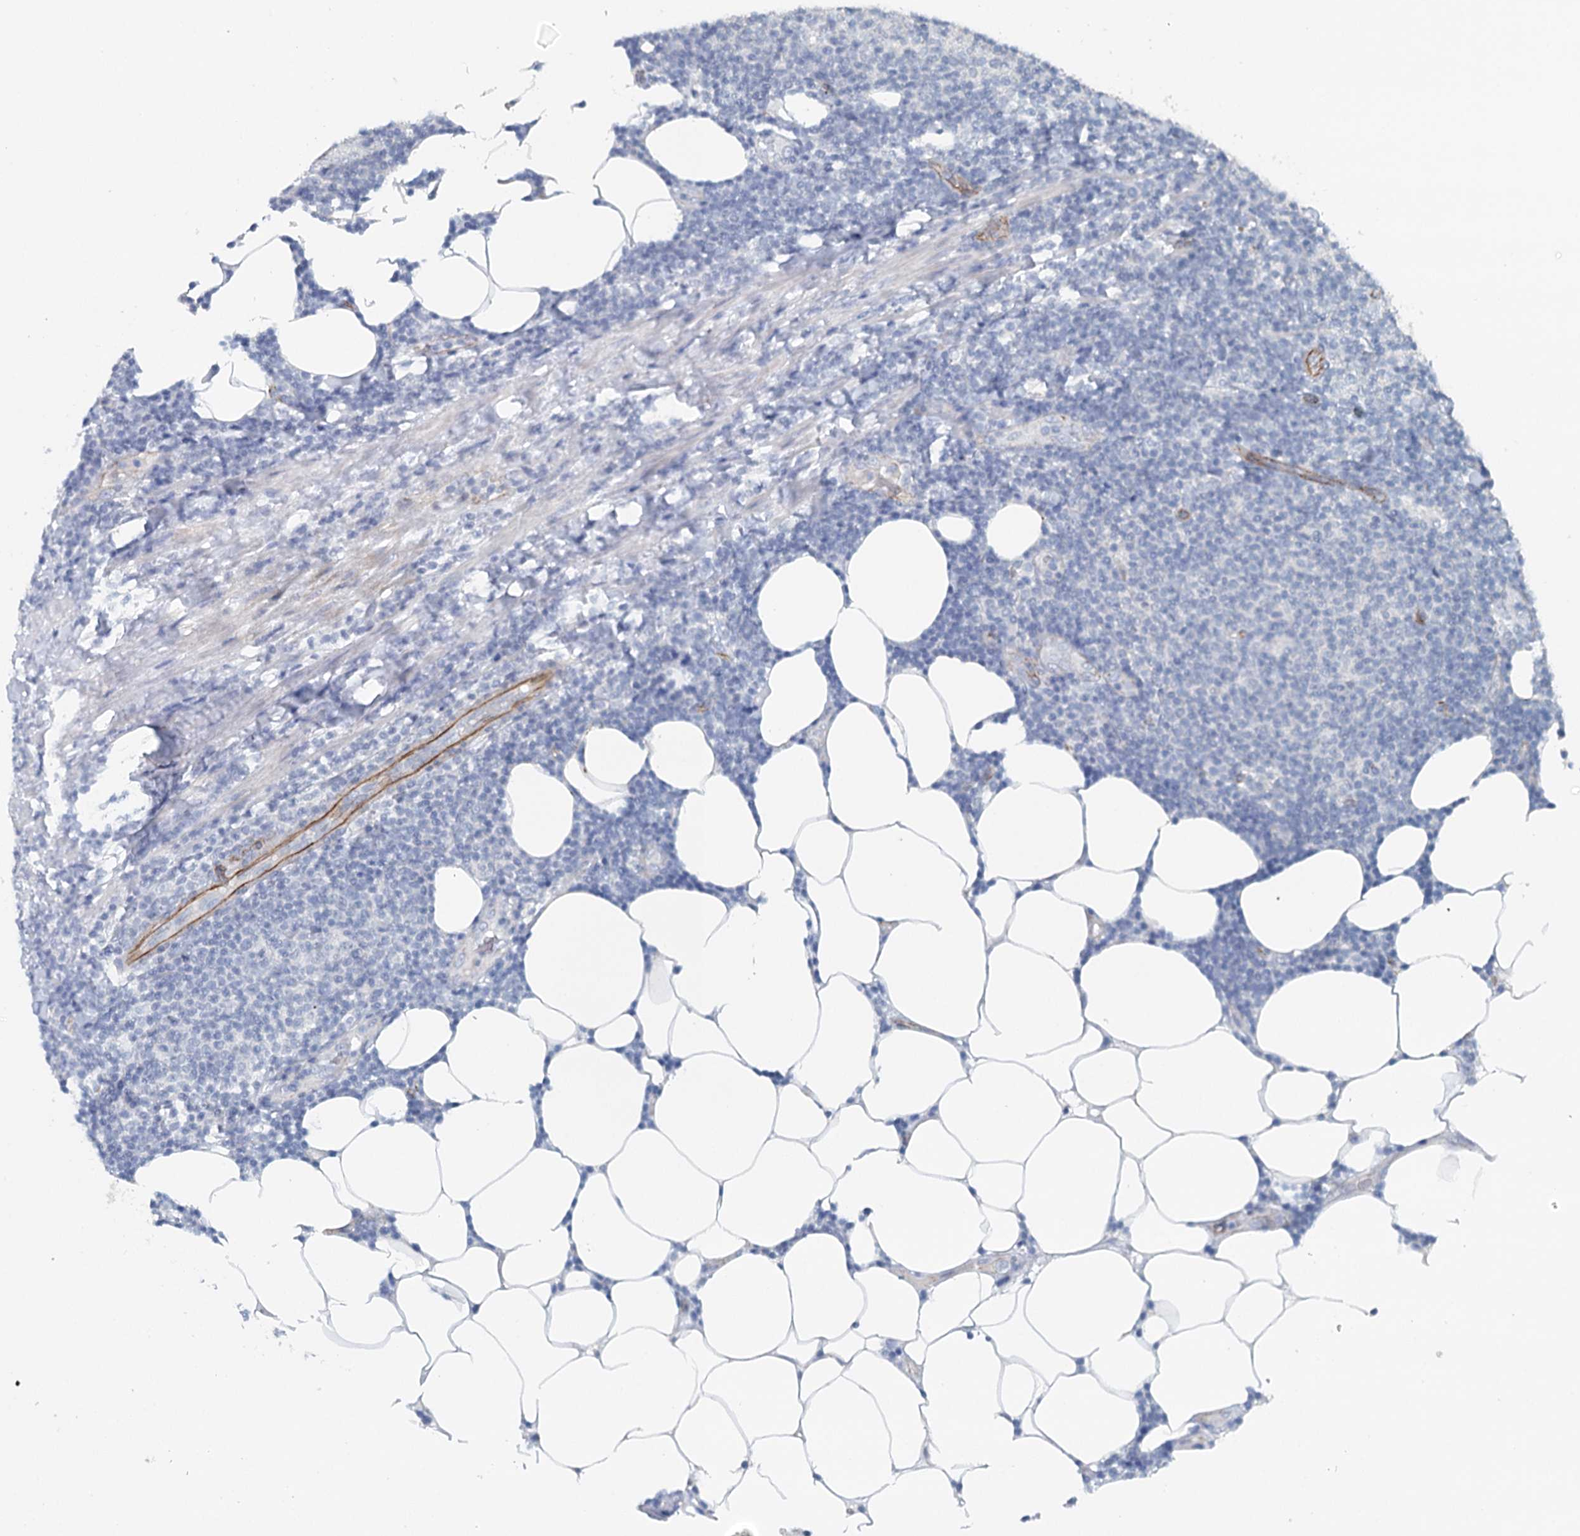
{"staining": {"intensity": "negative", "quantity": "none", "location": "none"}, "tissue": "lymphoma", "cell_type": "Tumor cells", "image_type": "cancer", "snomed": [{"axis": "morphology", "description": "Malignant lymphoma, non-Hodgkin's type, Low grade"}, {"axis": "topography", "description": "Lymph node"}], "caption": "Tumor cells are negative for protein expression in human lymphoma.", "gene": "SYNPO", "patient": {"sex": "male", "age": 66}}